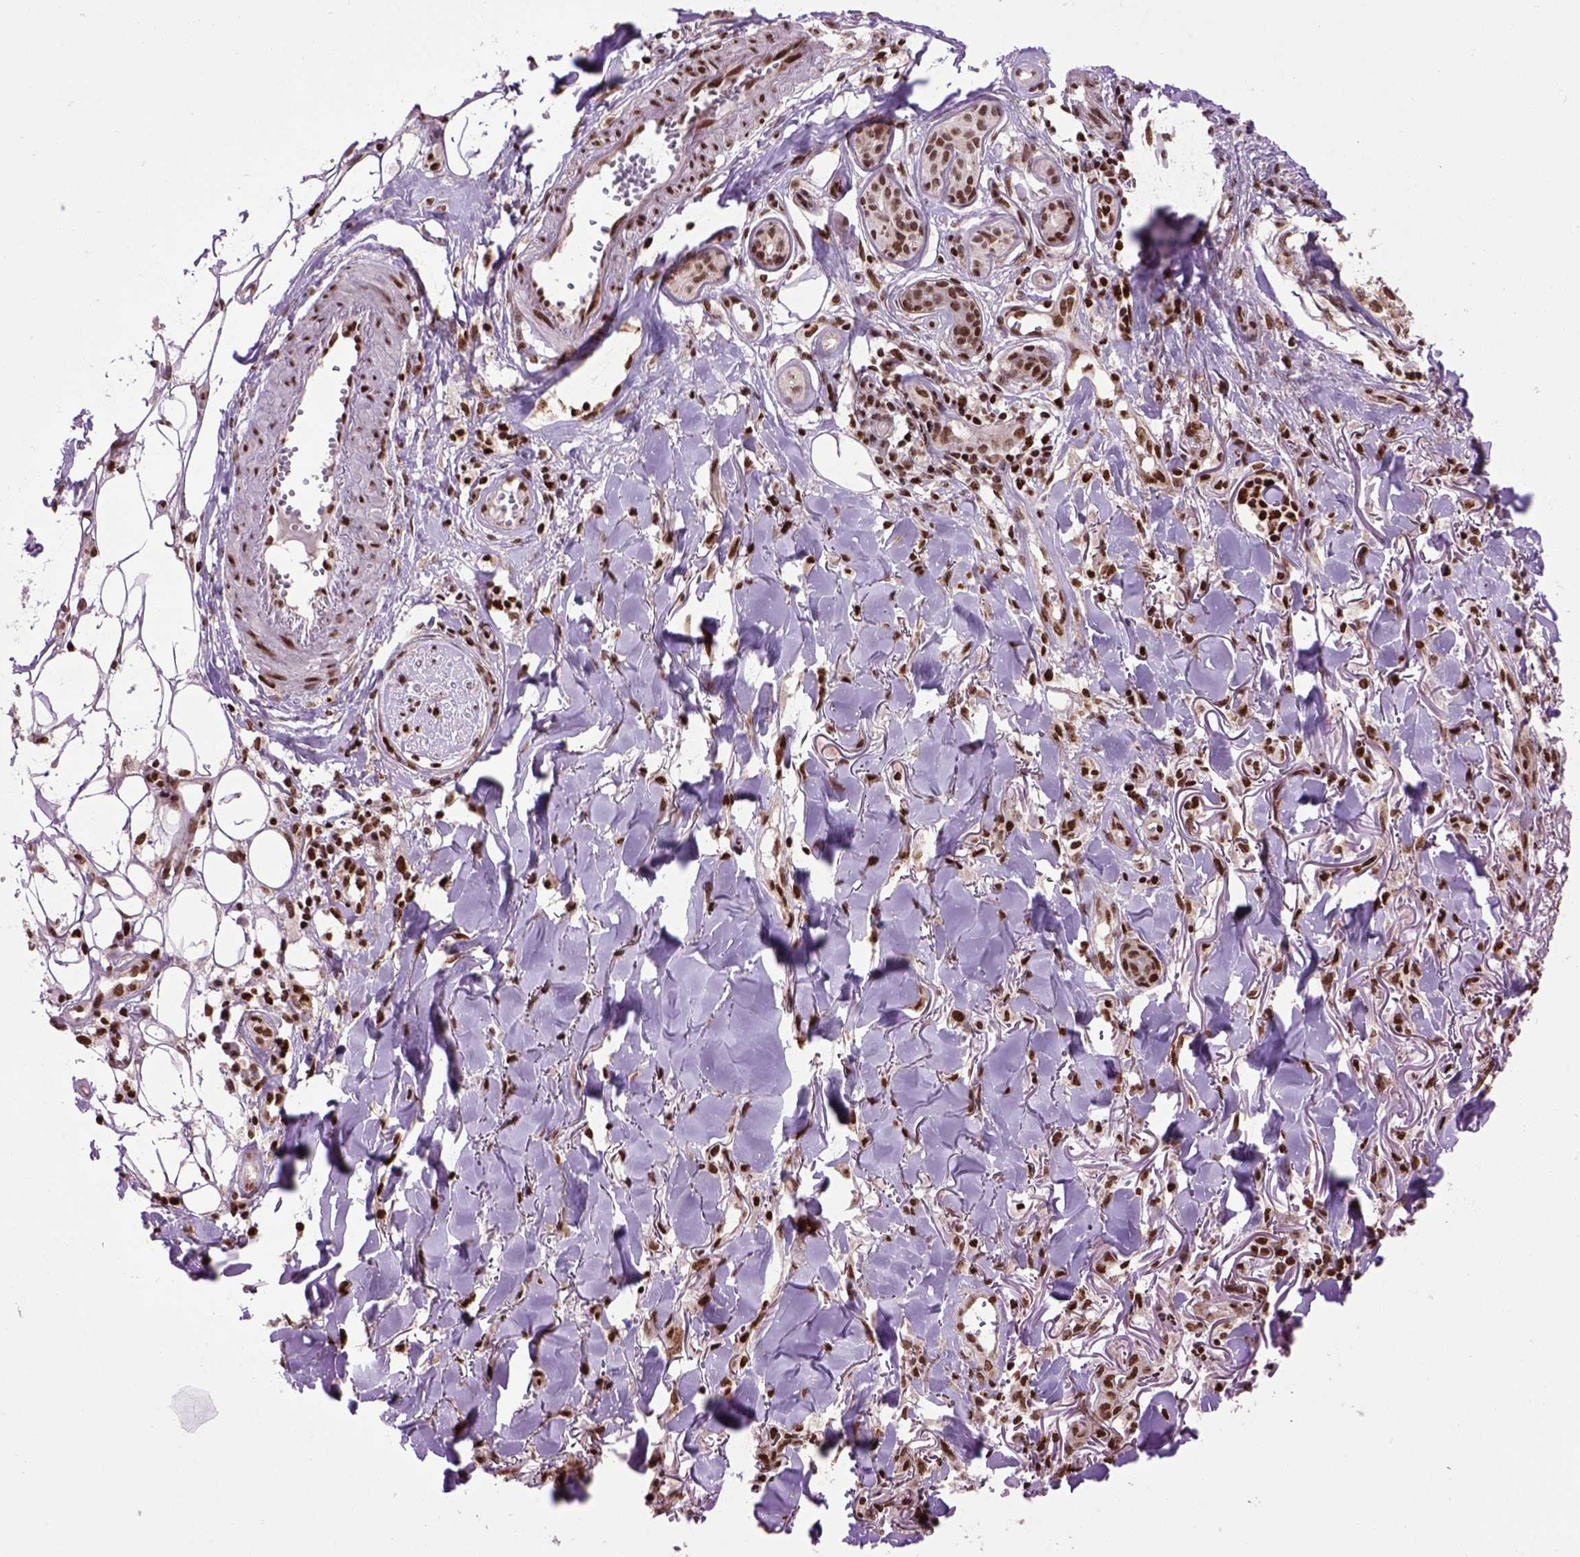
{"staining": {"intensity": "moderate", "quantity": ">75%", "location": "nuclear"}, "tissue": "skin cancer", "cell_type": "Tumor cells", "image_type": "cancer", "snomed": [{"axis": "morphology", "description": "Squamous cell carcinoma, NOS"}, {"axis": "topography", "description": "Skin"}], "caption": "High-power microscopy captured an immunohistochemistry (IHC) histopathology image of skin cancer, revealing moderate nuclear positivity in about >75% of tumor cells.", "gene": "CELF1", "patient": {"sex": "male", "age": 75}}